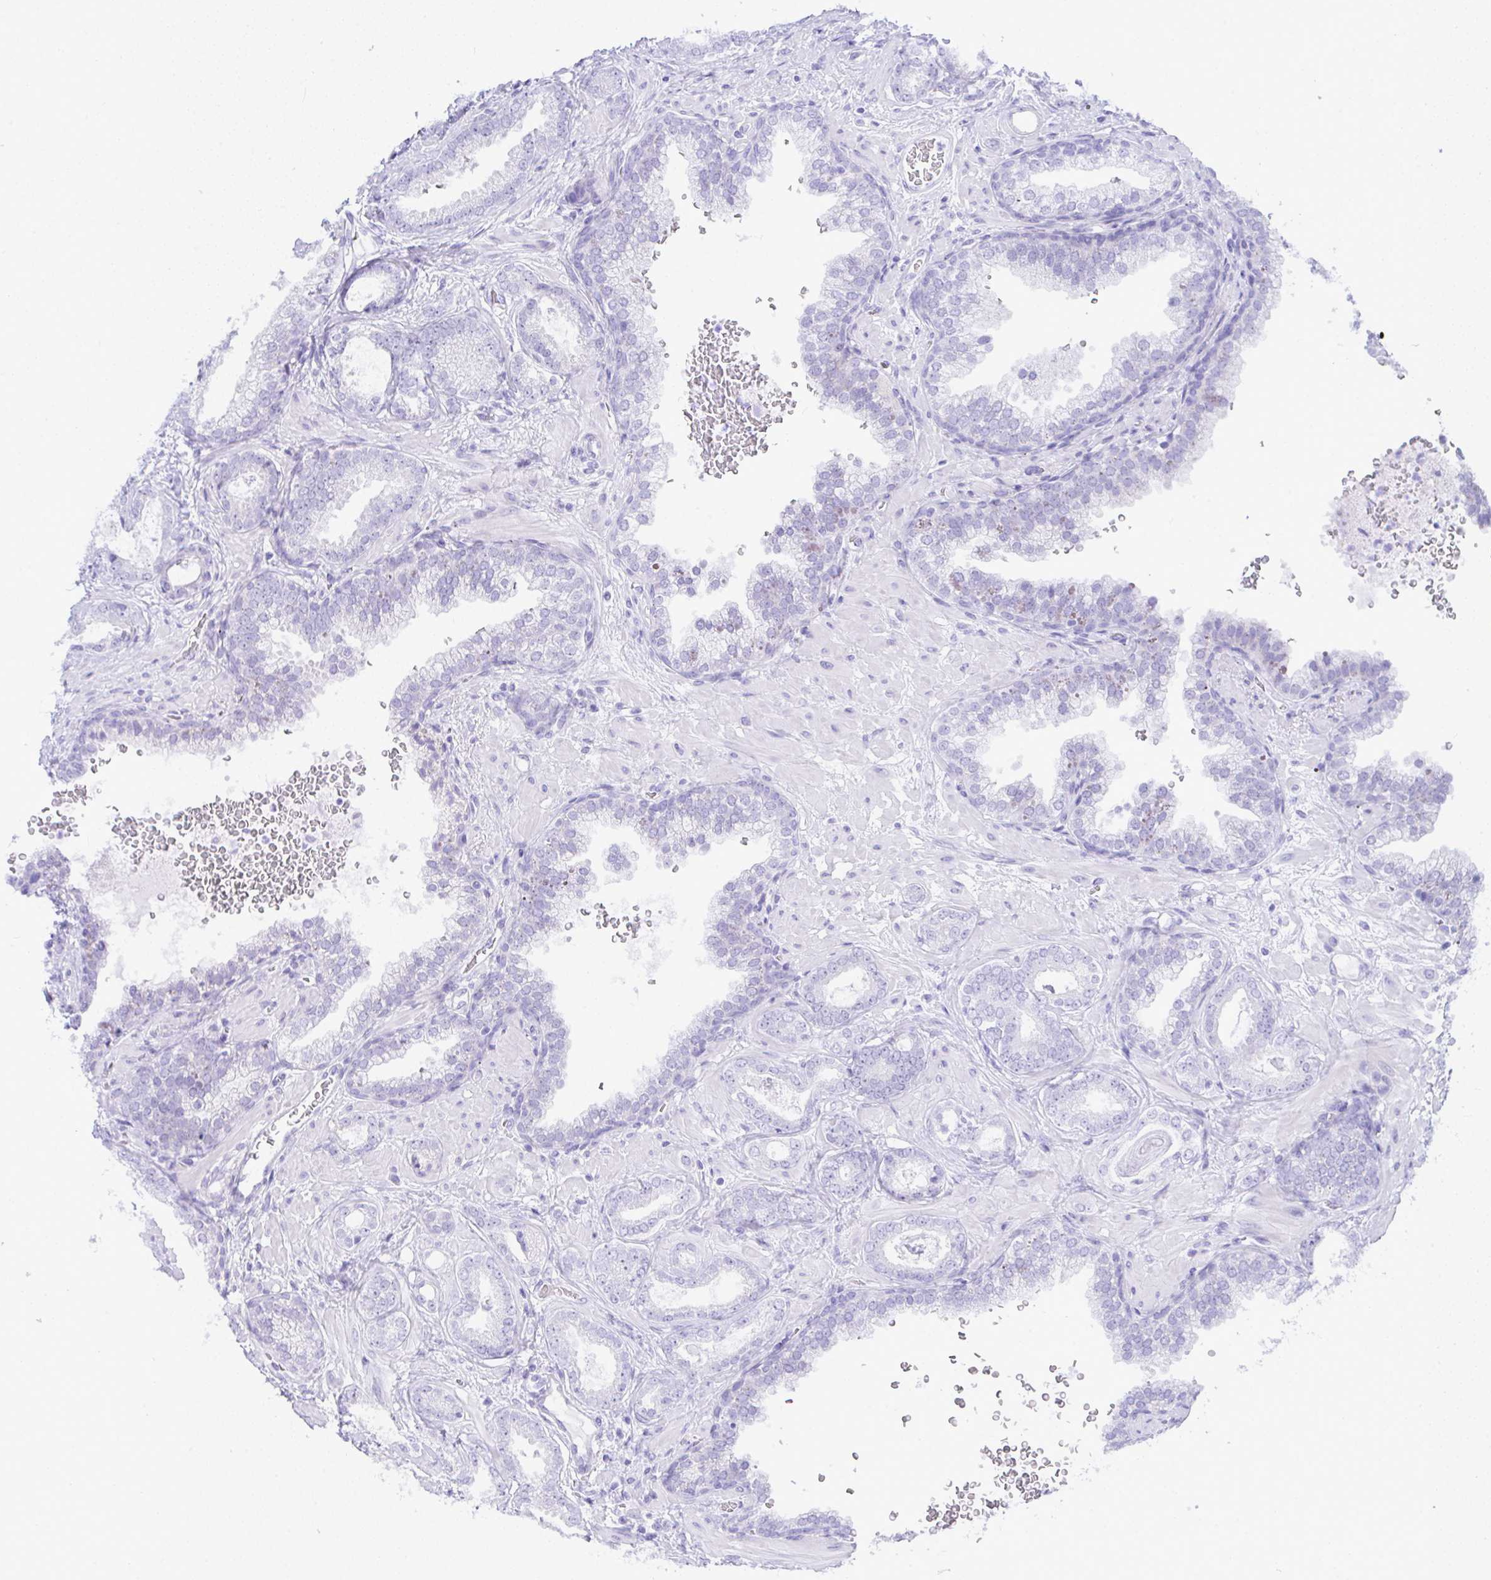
{"staining": {"intensity": "negative", "quantity": "none", "location": "none"}, "tissue": "prostate cancer", "cell_type": "Tumor cells", "image_type": "cancer", "snomed": [{"axis": "morphology", "description": "Adenocarcinoma, High grade"}, {"axis": "topography", "description": "Prostate"}], "caption": "This is an immunohistochemistry (IHC) histopathology image of prostate cancer. There is no expression in tumor cells.", "gene": "SEL1L2", "patient": {"sex": "male", "age": 58}}